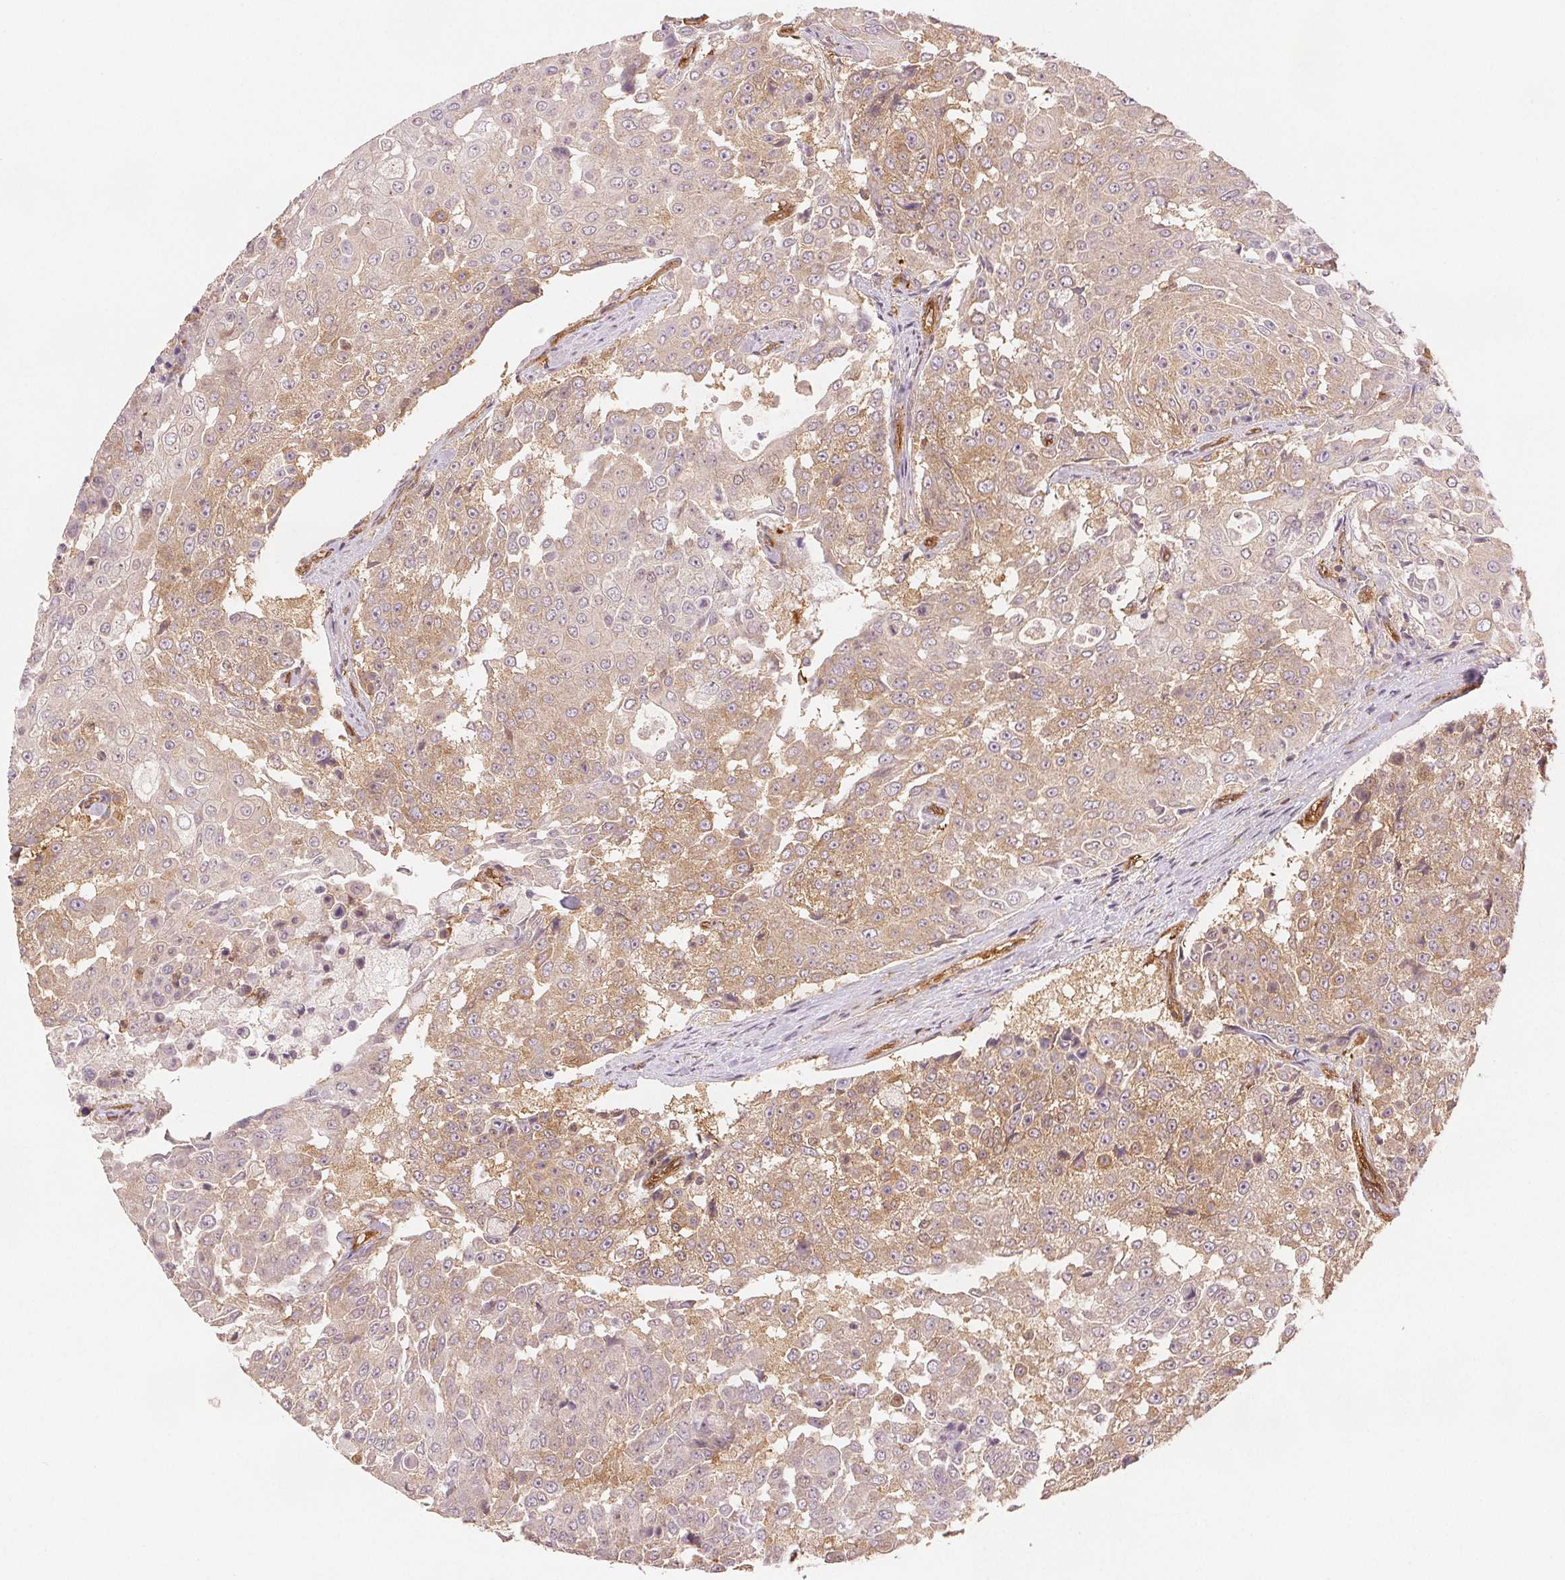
{"staining": {"intensity": "weak", "quantity": ">75%", "location": "cytoplasmic/membranous"}, "tissue": "urothelial cancer", "cell_type": "Tumor cells", "image_type": "cancer", "snomed": [{"axis": "morphology", "description": "Urothelial carcinoma, High grade"}, {"axis": "topography", "description": "Urinary bladder"}], "caption": "Immunohistochemistry micrograph of urothelial carcinoma (high-grade) stained for a protein (brown), which demonstrates low levels of weak cytoplasmic/membranous positivity in approximately >75% of tumor cells.", "gene": "DIAPH2", "patient": {"sex": "female", "age": 63}}